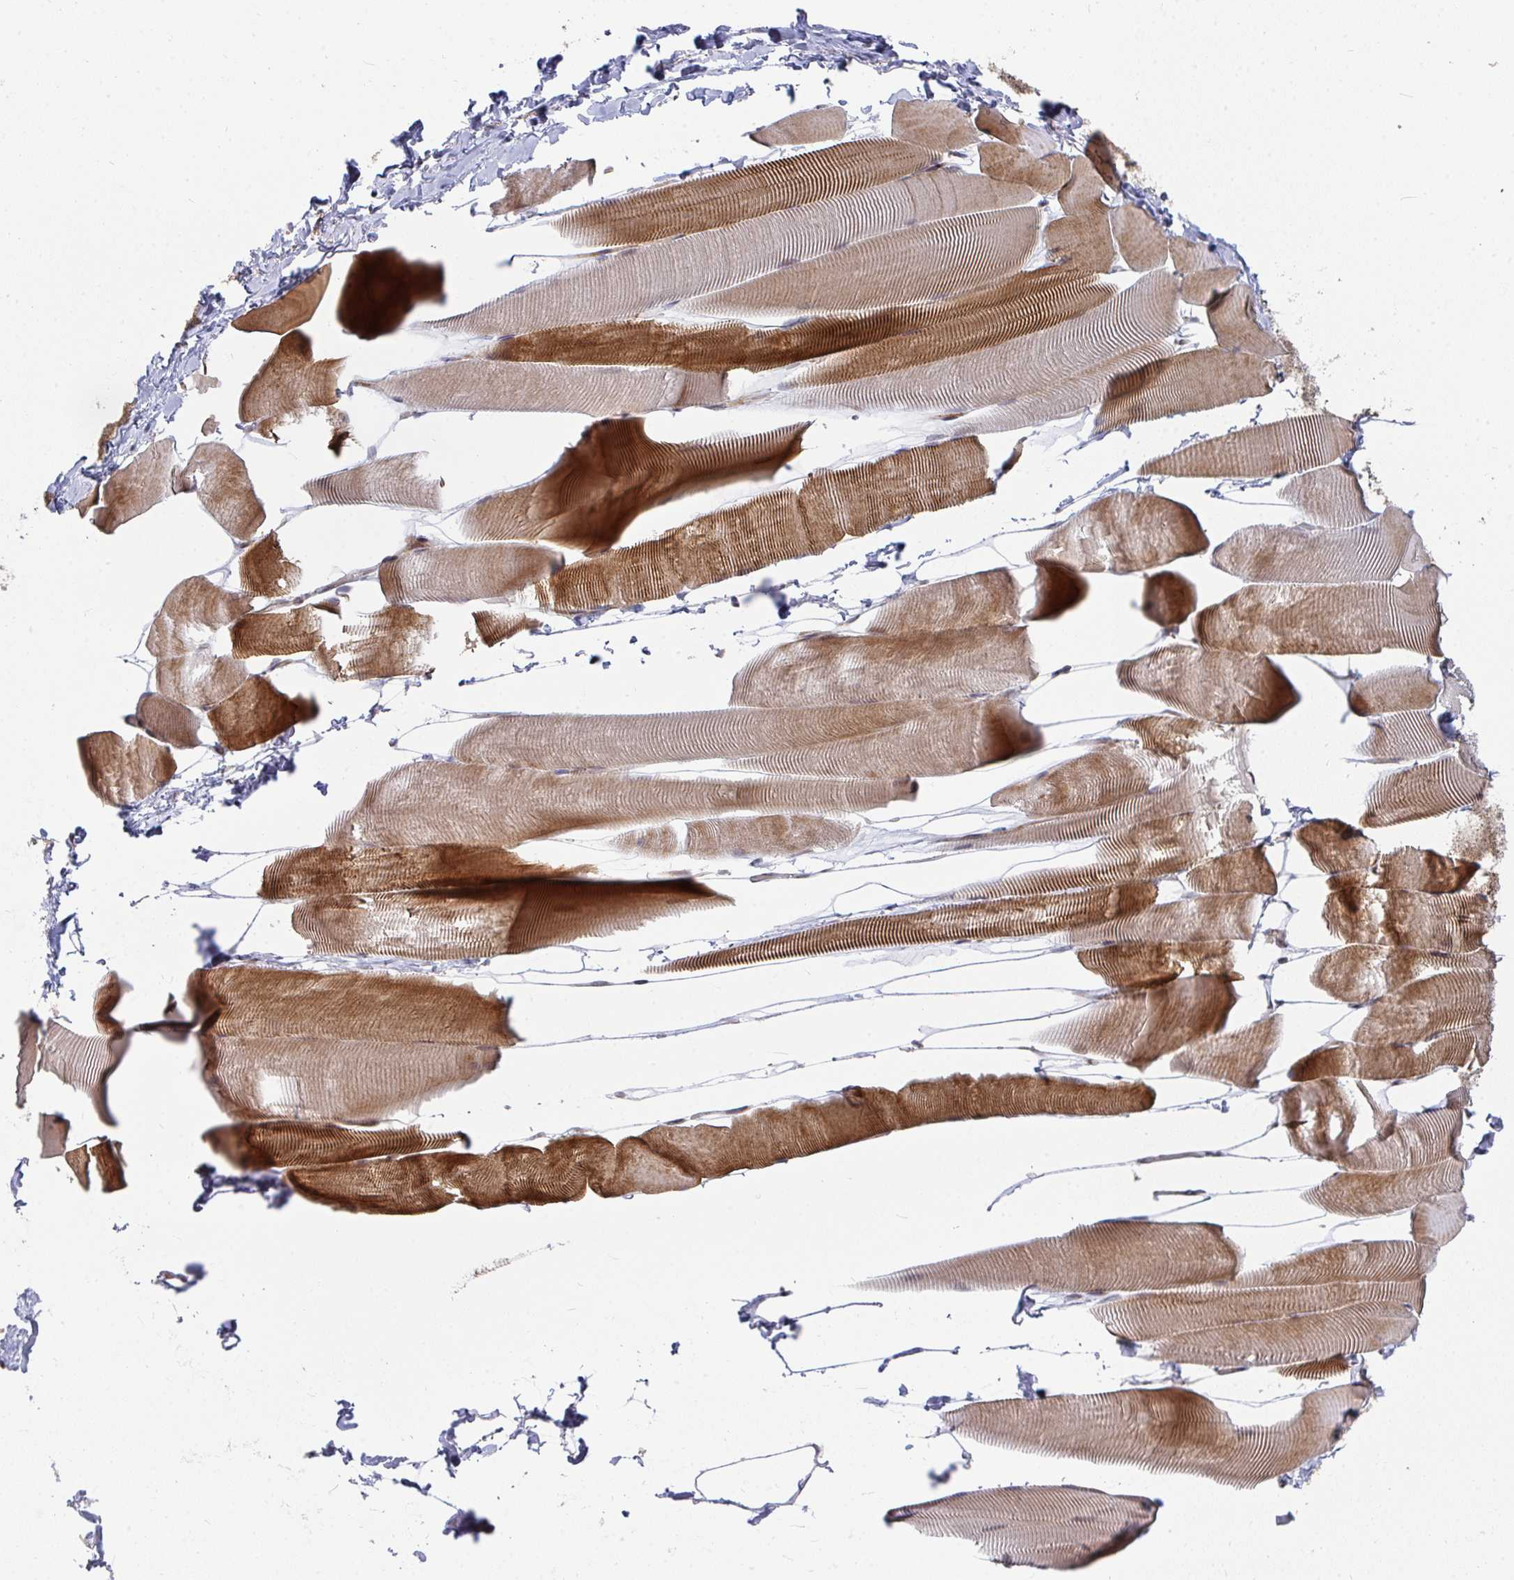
{"staining": {"intensity": "strong", "quantity": "25%-75%", "location": "cytoplasmic/membranous"}, "tissue": "skeletal muscle", "cell_type": "Myocytes", "image_type": "normal", "snomed": [{"axis": "morphology", "description": "Normal tissue, NOS"}, {"axis": "topography", "description": "Skeletal muscle"}], "caption": "The micrograph exhibits a brown stain indicating the presence of a protein in the cytoplasmic/membranous of myocytes in skeletal muscle. (Stains: DAB in brown, nuclei in blue, Microscopy: brightfield microscopy at high magnification).", "gene": "RBBP5", "patient": {"sex": "male", "age": 25}}